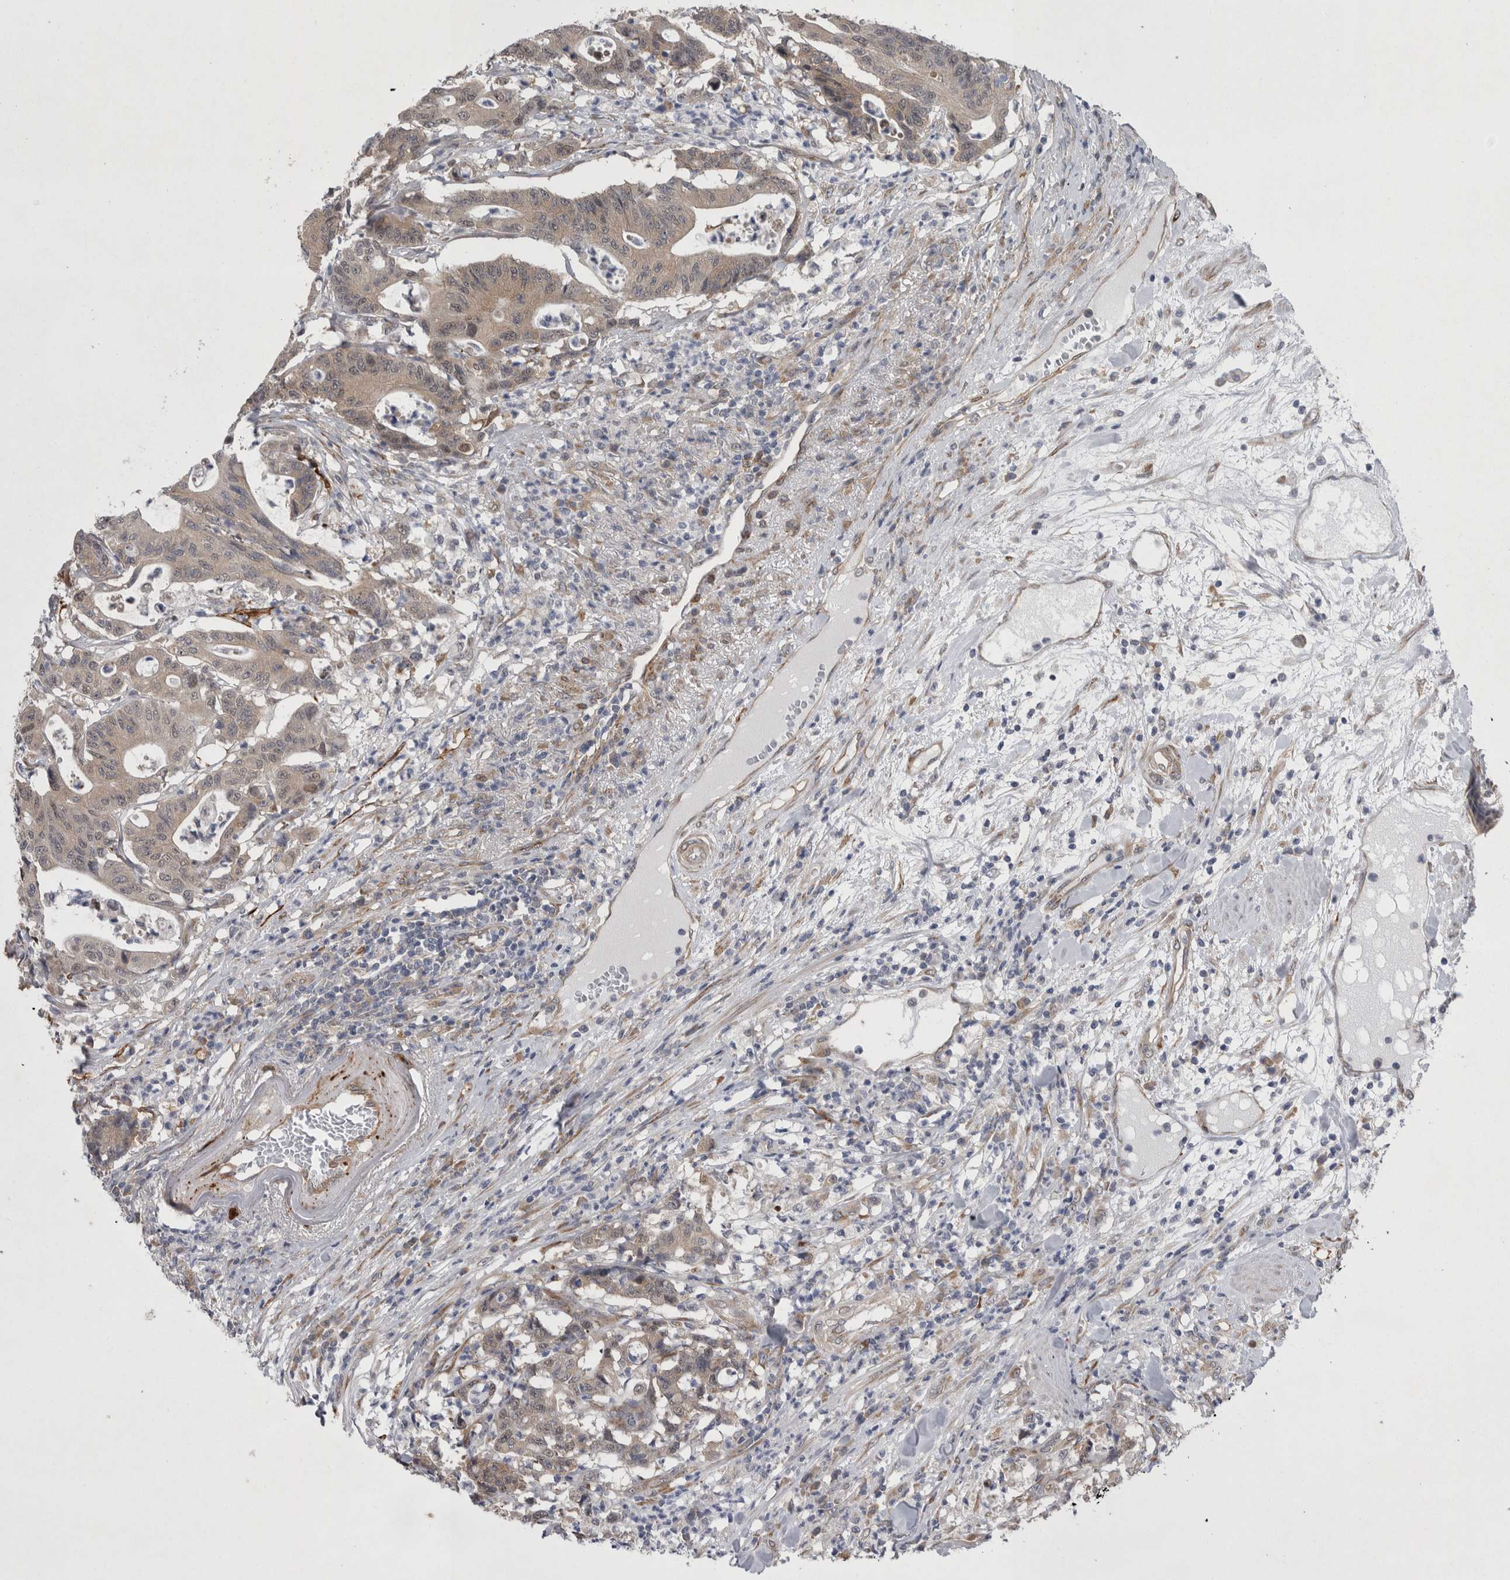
{"staining": {"intensity": "weak", "quantity": "25%-75%", "location": "cytoplasmic/membranous"}, "tissue": "colorectal cancer", "cell_type": "Tumor cells", "image_type": "cancer", "snomed": [{"axis": "morphology", "description": "Adenocarcinoma, NOS"}, {"axis": "topography", "description": "Colon"}], "caption": "A low amount of weak cytoplasmic/membranous positivity is appreciated in approximately 25%-75% of tumor cells in colorectal adenocarcinoma tissue.", "gene": "DDX6", "patient": {"sex": "female", "age": 84}}